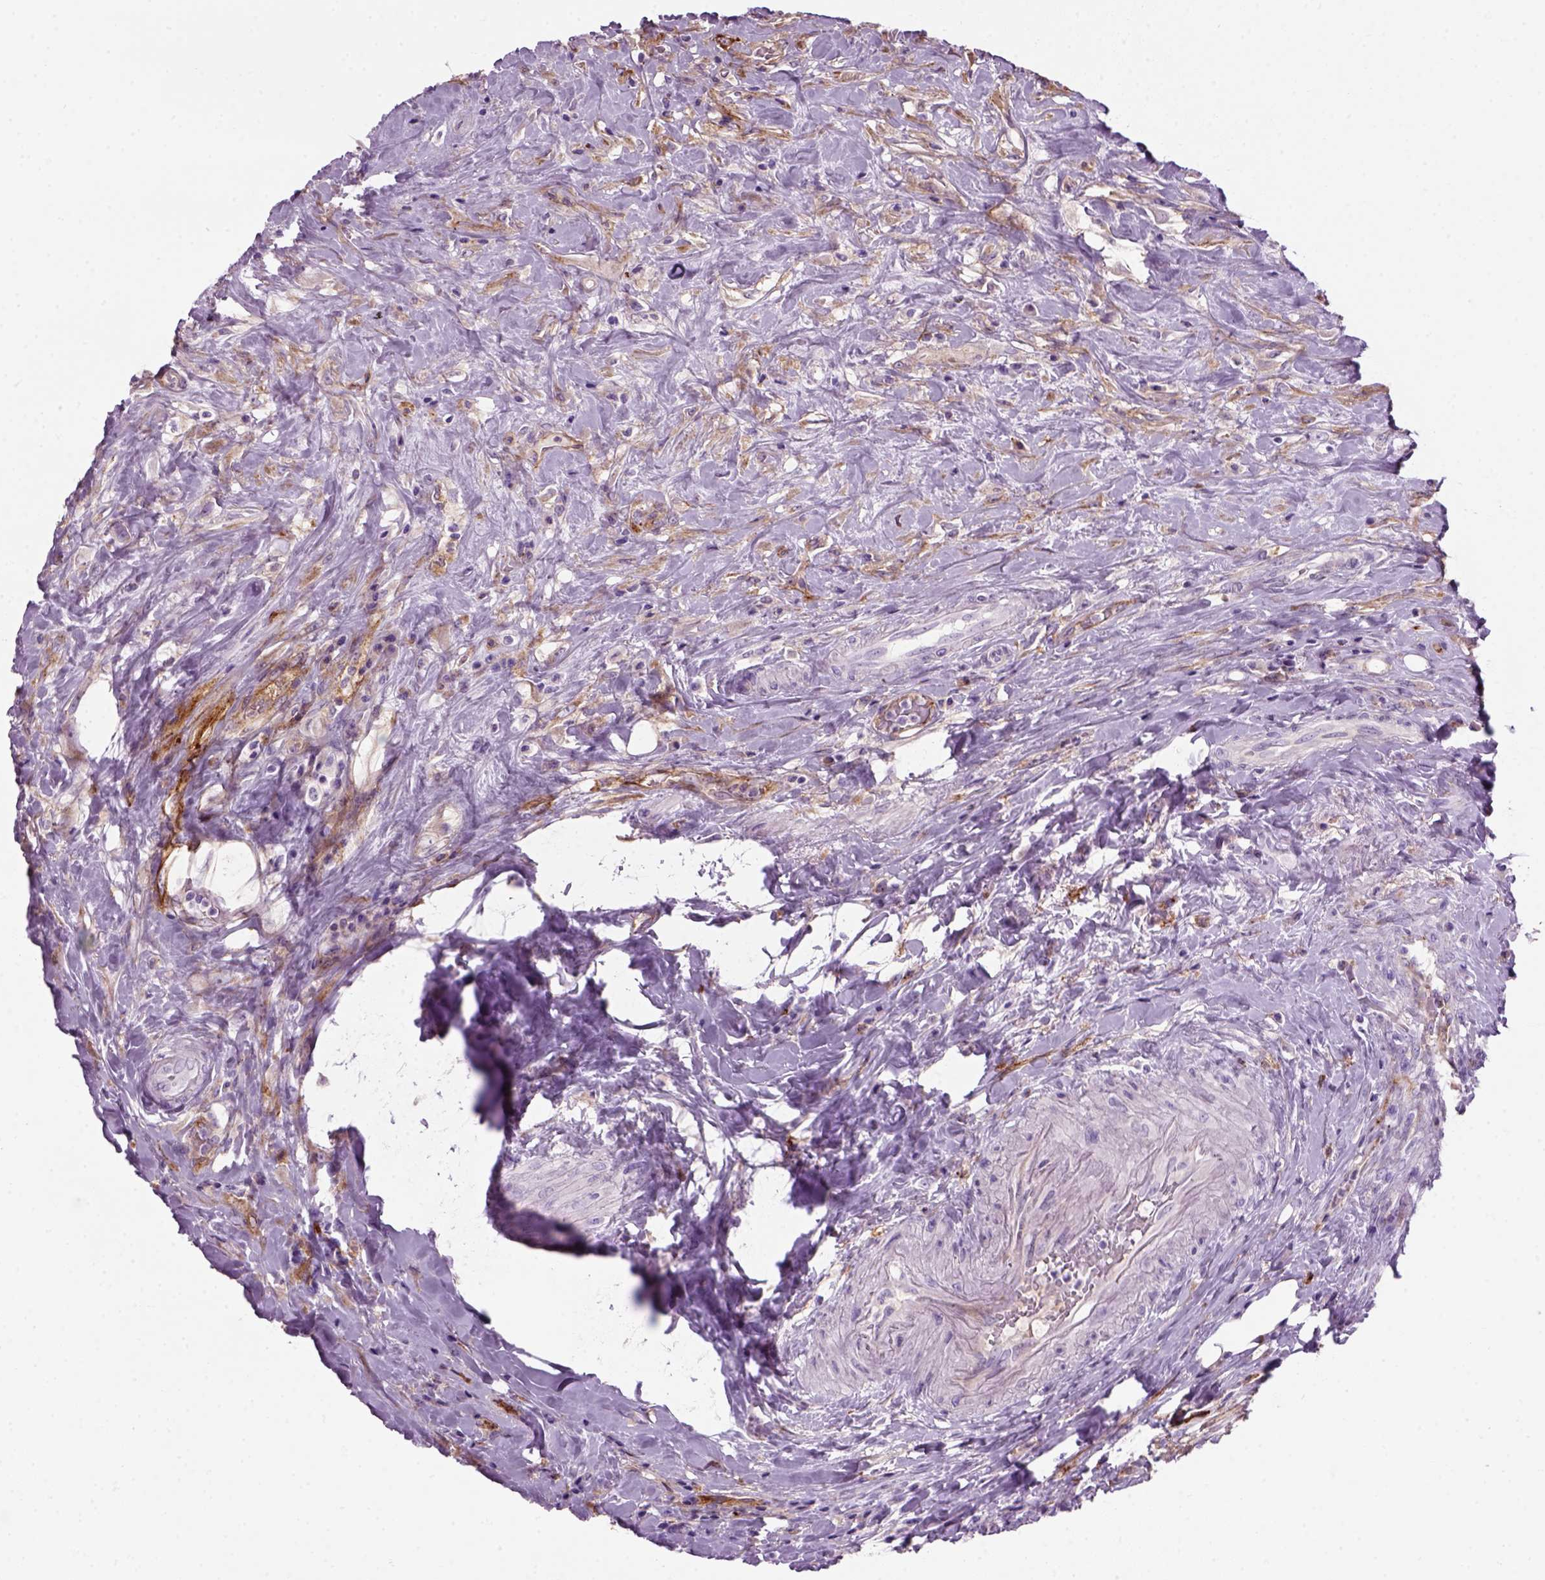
{"staining": {"intensity": "negative", "quantity": "none", "location": "none"}, "tissue": "urothelial cancer", "cell_type": "Tumor cells", "image_type": "cancer", "snomed": [{"axis": "morphology", "description": "Urothelial carcinoma, High grade"}, {"axis": "topography", "description": "Urinary bladder"}], "caption": "An image of human high-grade urothelial carcinoma is negative for staining in tumor cells.", "gene": "MARCKS", "patient": {"sex": "male", "age": 79}}